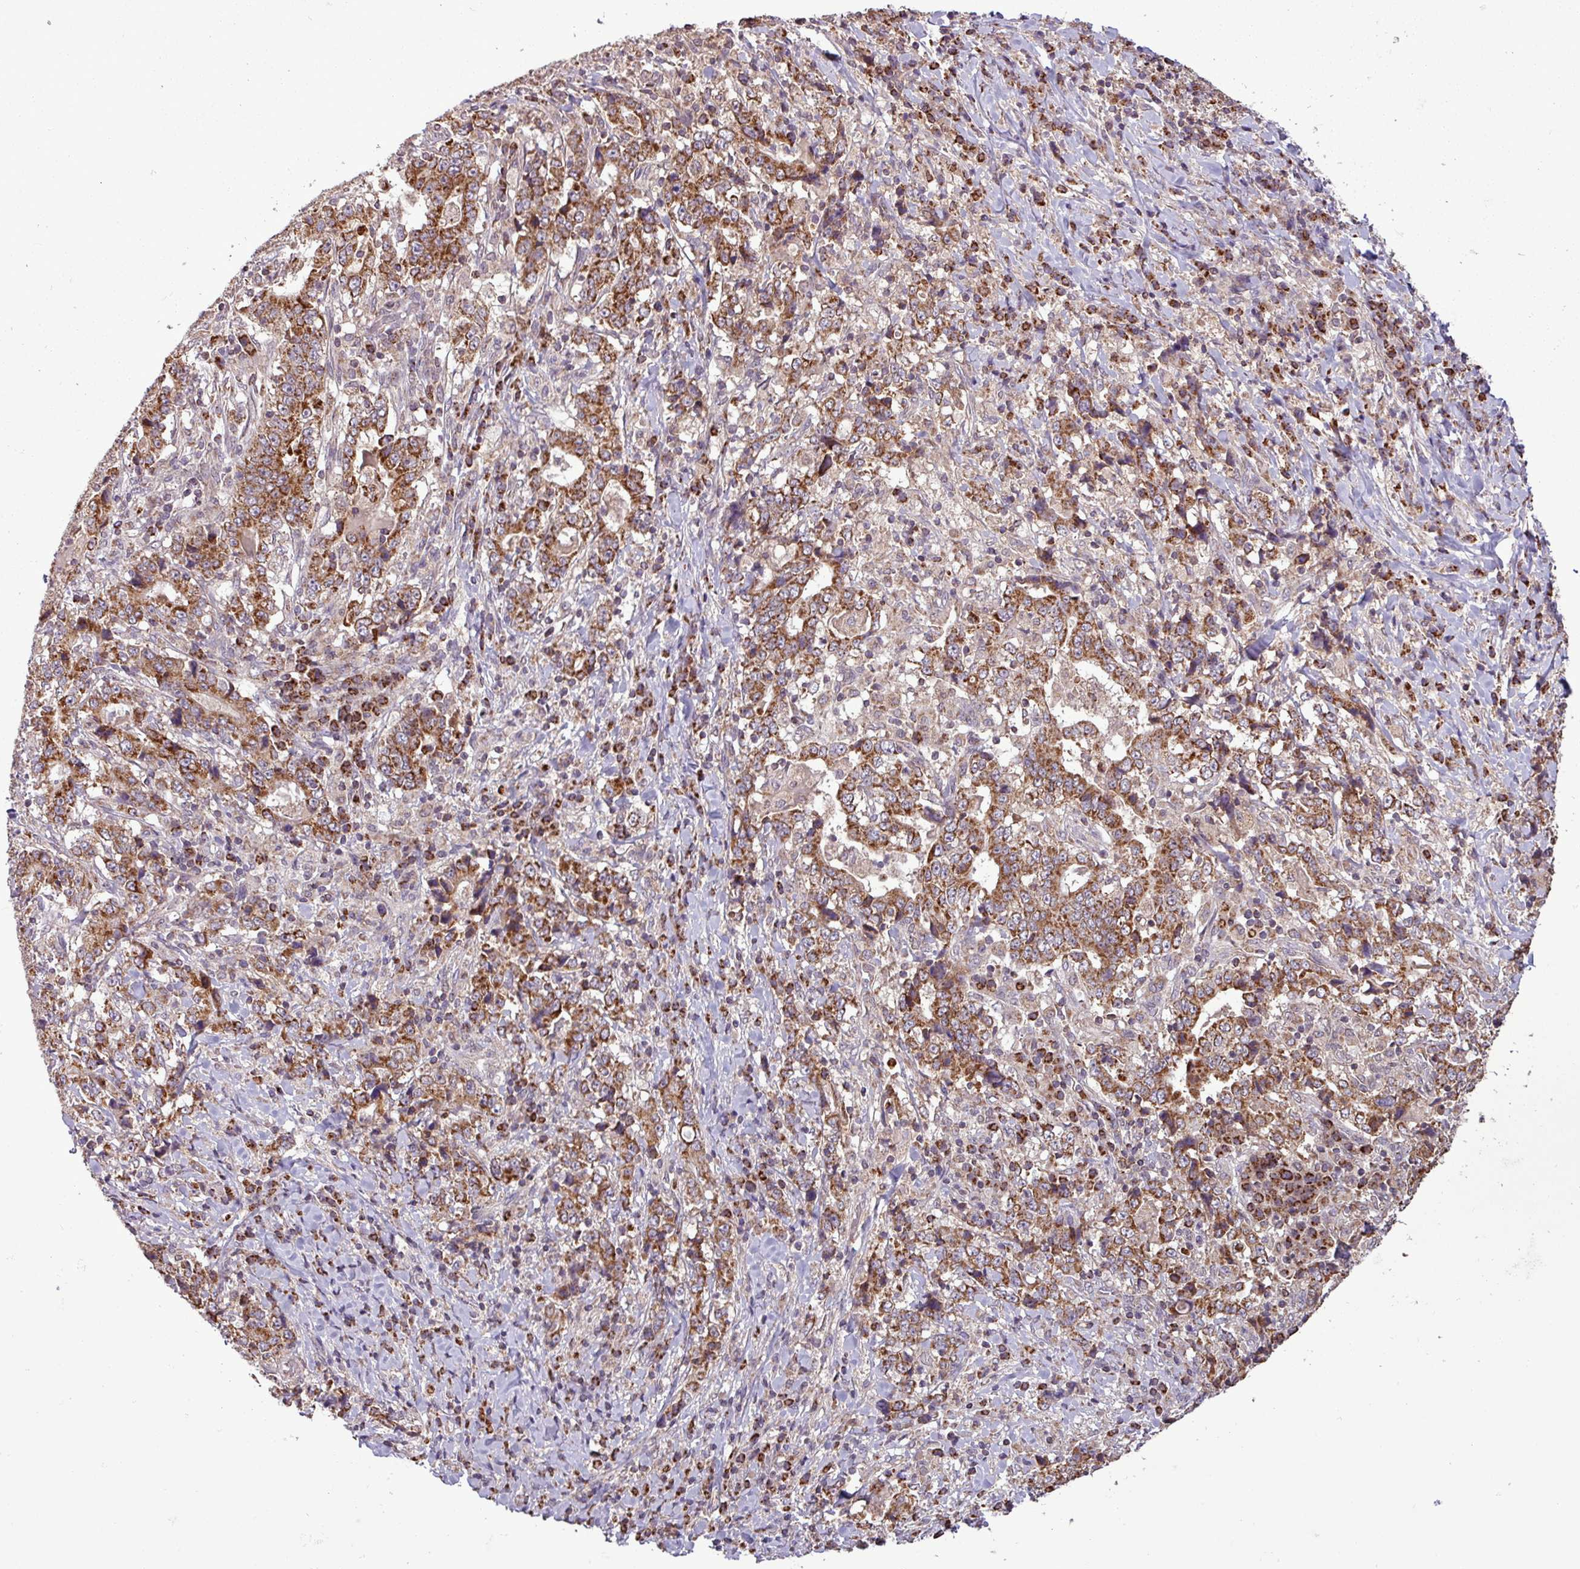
{"staining": {"intensity": "strong", "quantity": ">75%", "location": "cytoplasmic/membranous"}, "tissue": "stomach cancer", "cell_type": "Tumor cells", "image_type": "cancer", "snomed": [{"axis": "morphology", "description": "Normal tissue, NOS"}, {"axis": "morphology", "description": "Adenocarcinoma, NOS"}, {"axis": "topography", "description": "Stomach, upper"}, {"axis": "topography", "description": "Stomach"}], "caption": "Immunohistochemical staining of human adenocarcinoma (stomach) displays high levels of strong cytoplasmic/membranous protein positivity in about >75% of tumor cells.", "gene": "MCTP2", "patient": {"sex": "male", "age": 59}}